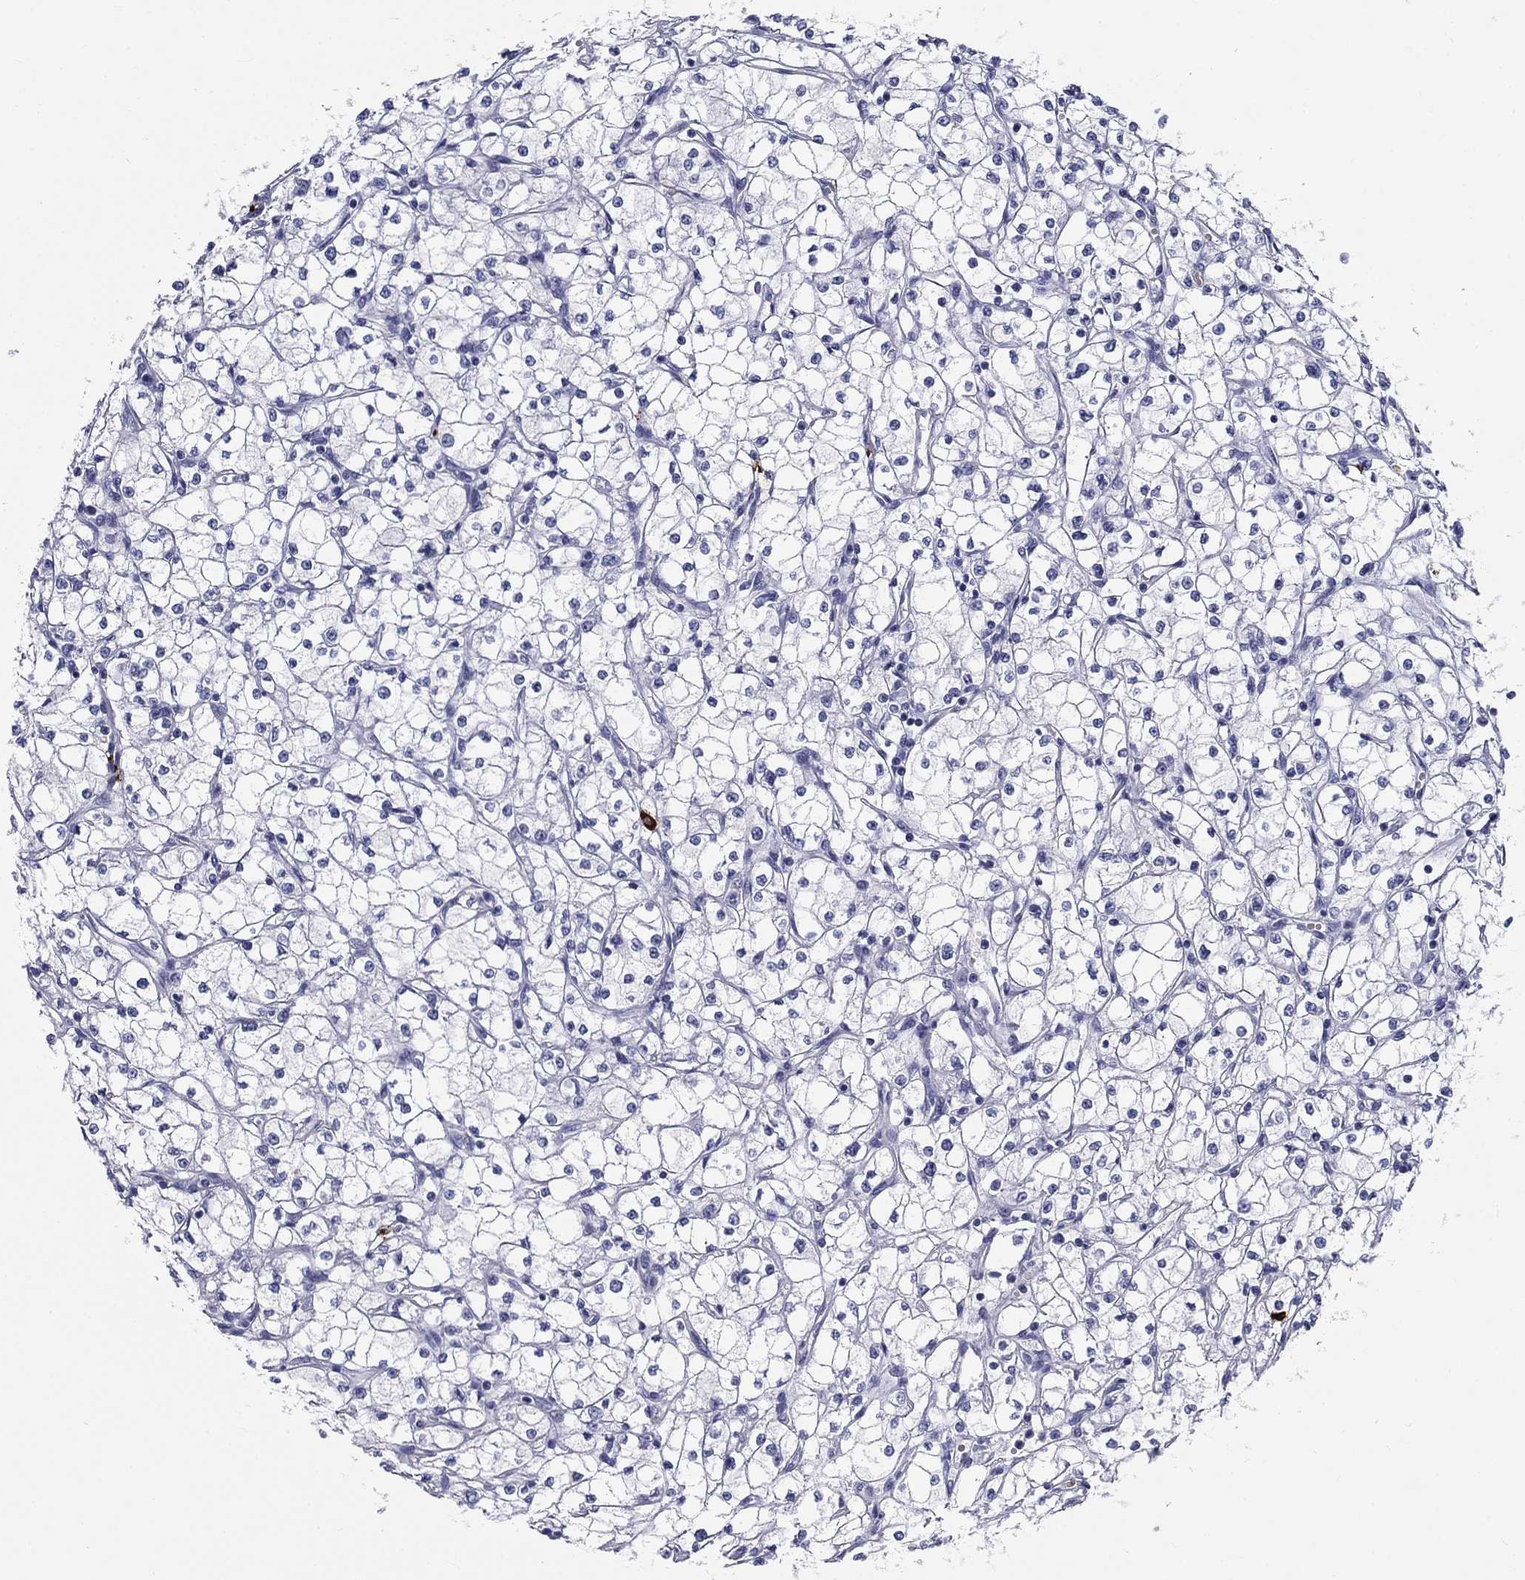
{"staining": {"intensity": "negative", "quantity": "none", "location": "none"}, "tissue": "renal cancer", "cell_type": "Tumor cells", "image_type": "cancer", "snomed": [{"axis": "morphology", "description": "Adenocarcinoma, NOS"}, {"axis": "topography", "description": "Kidney"}], "caption": "Immunohistochemical staining of adenocarcinoma (renal) shows no significant positivity in tumor cells. (Immunohistochemistry (ihc), brightfield microscopy, high magnification).", "gene": "CD40LG", "patient": {"sex": "male", "age": 67}}